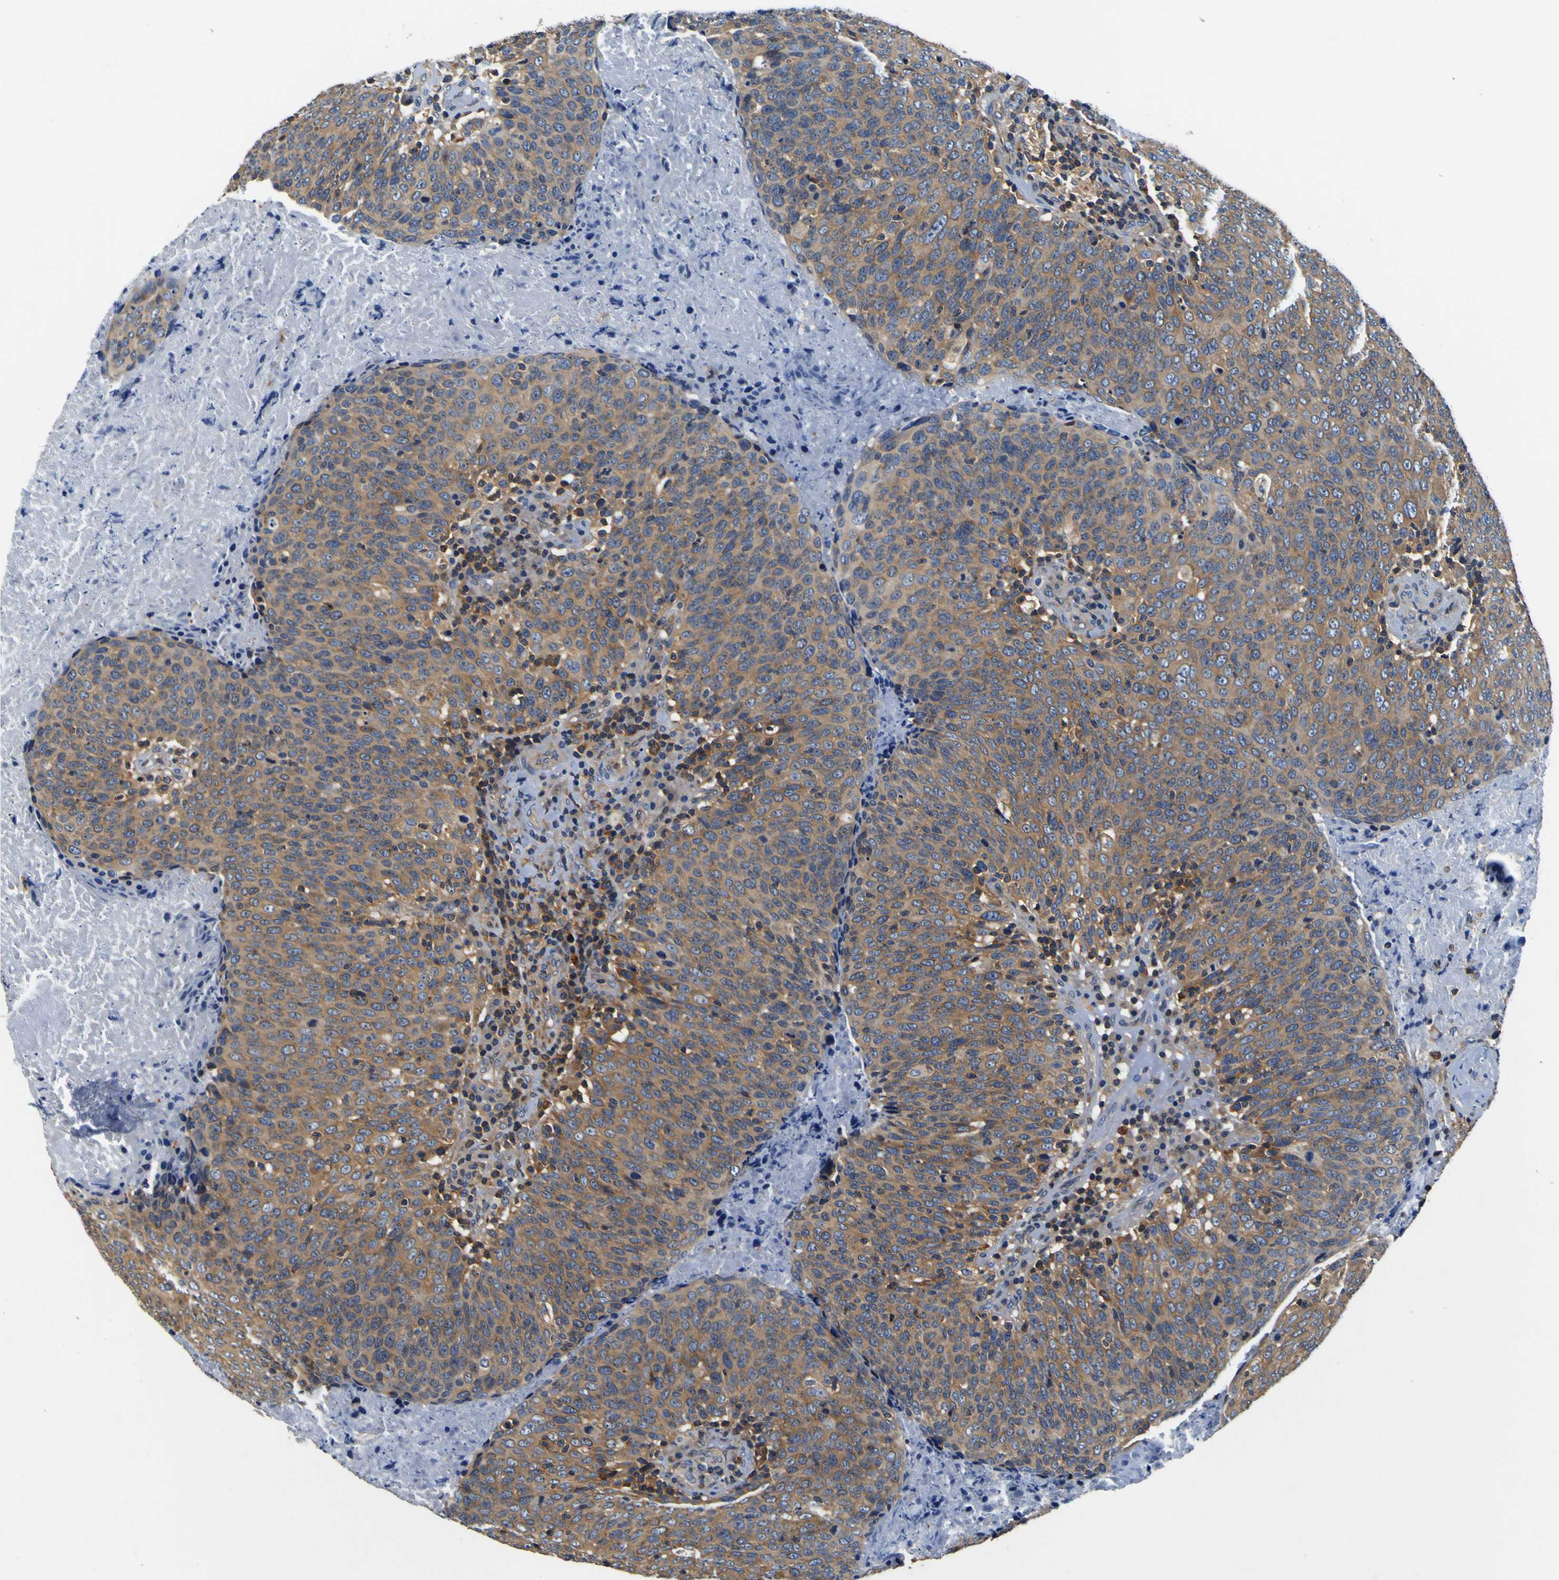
{"staining": {"intensity": "moderate", "quantity": ">75%", "location": "cytoplasmic/membranous"}, "tissue": "head and neck cancer", "cell_type": "Tumor cells", "image_type": "cancer", "snomed": [{"axis": "morphology", "description": "Squamous cell carcinoma, NOS"}, {"axis": "morphology", "description": "Squamous cell carcinoma, metastatic, NOS"}, {"axis": "topography", "description": "Lymph node"}, {"axis": "topography", "description": "Head-Neck"}], "caption": "Immunohistochemical staining of human head and neck cancer (metastatic squamous cell carcinoma) exhibits medium levels of moderate cytoplasmic/membranous positivity in approximately >75% of tumor cells.", "gene": "CNR2", "patient": {"sex": "male", "age": 62}}